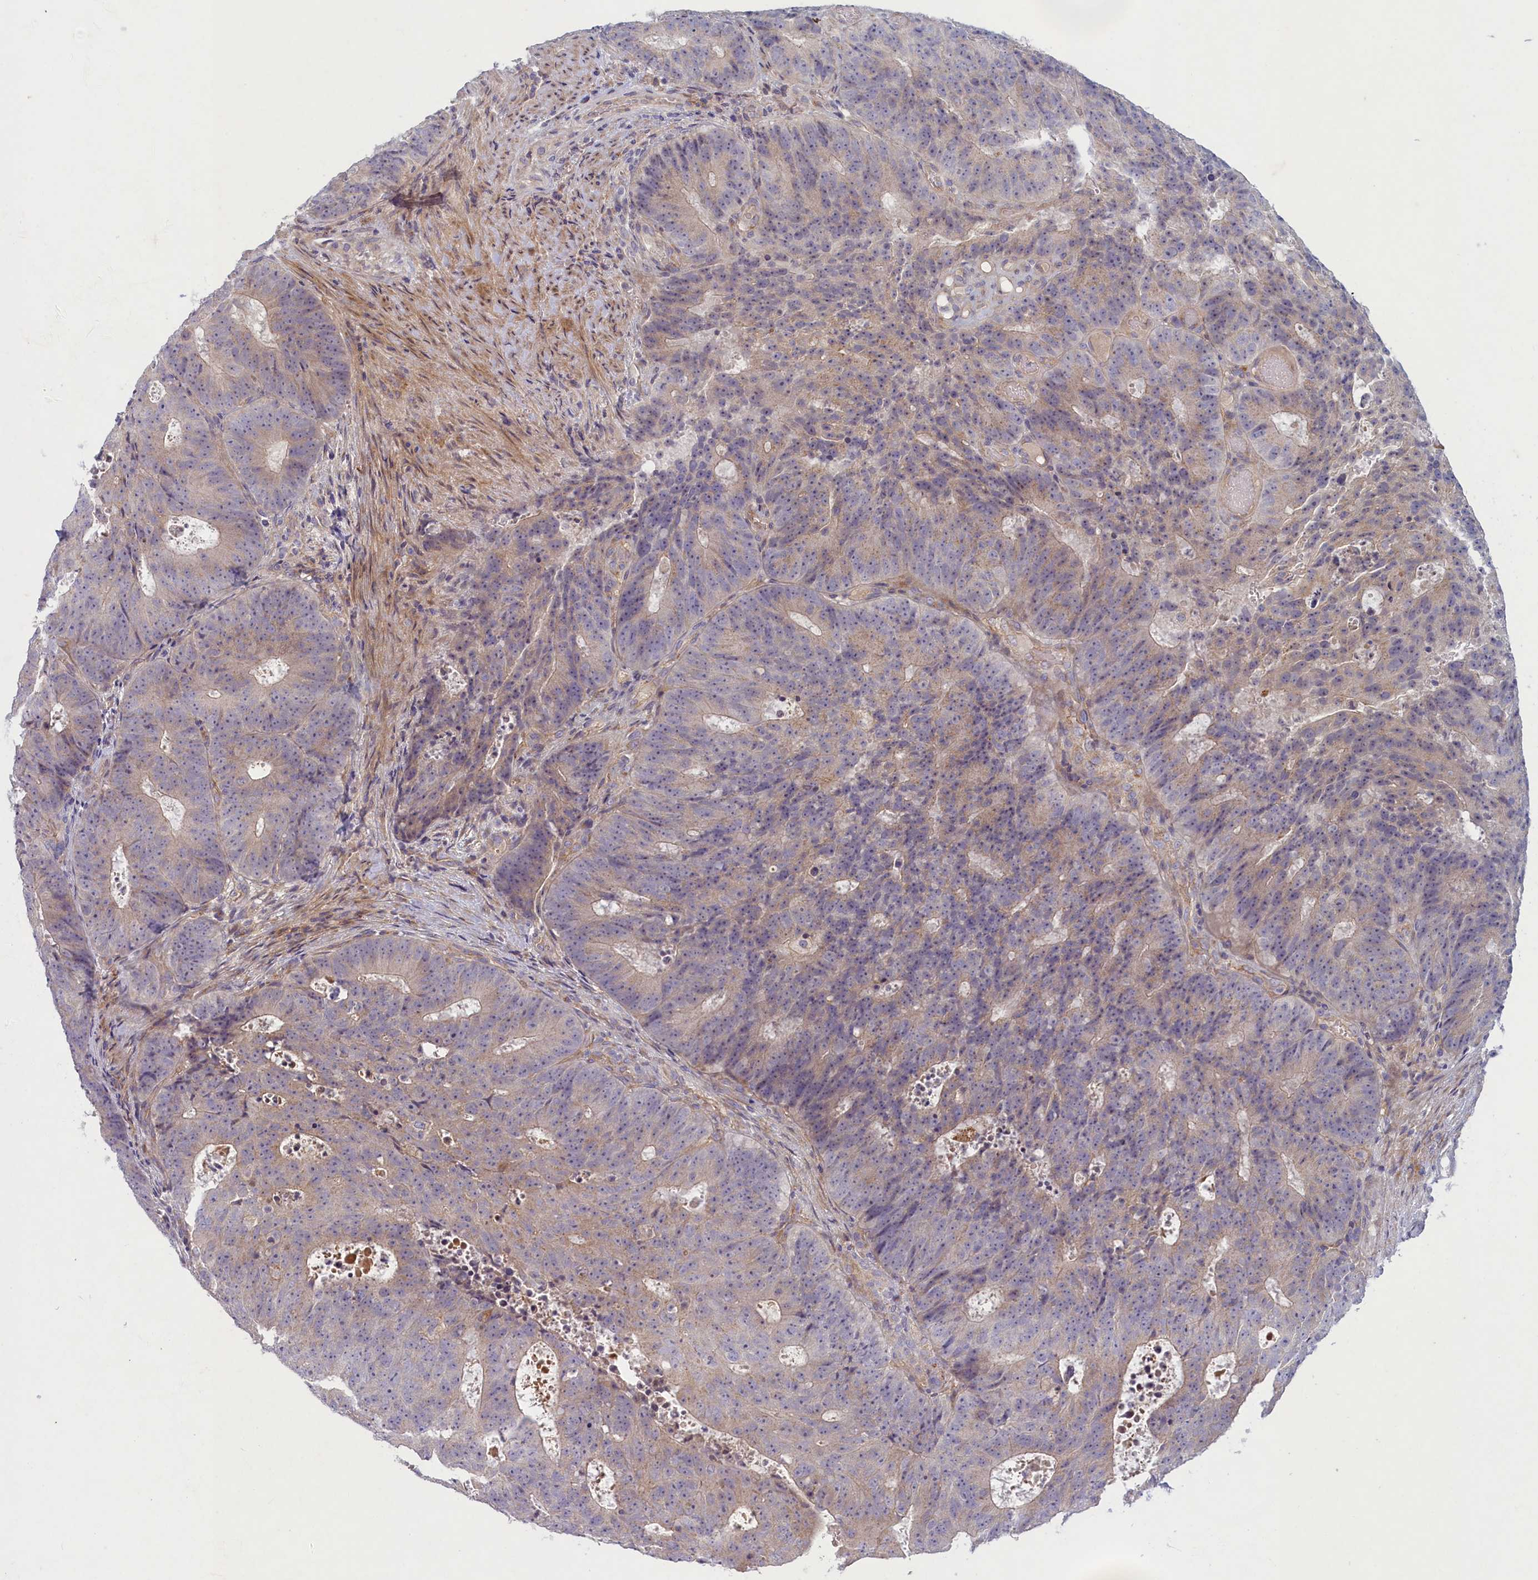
{"staining": {"intensity": "weak", "quantity": ">75%", "location": "cytoplasmic/membranous"}, "tissue": "colorectal cancer", "cell_type": "Tumor cells", "image_type": "cancer", "snomed": [{"axis": "morphology", "description": "Adenocarcinoma, NOS"}, {"axis": "topography", "description": "Colon"}], "caption": "Protein analysis of colorectal cancer tissue shows weak cytoplasmic/membranous staining in about >75% of tumor cells. The staining is performed using DAB (3,3'-diaminobenzidine) brown chromogen to label protein expression. The nuclei are counter-stained blue using hematoxylin.", "gene": "PLEKHG6", "patient": {"sex": "male", "age": 87}}